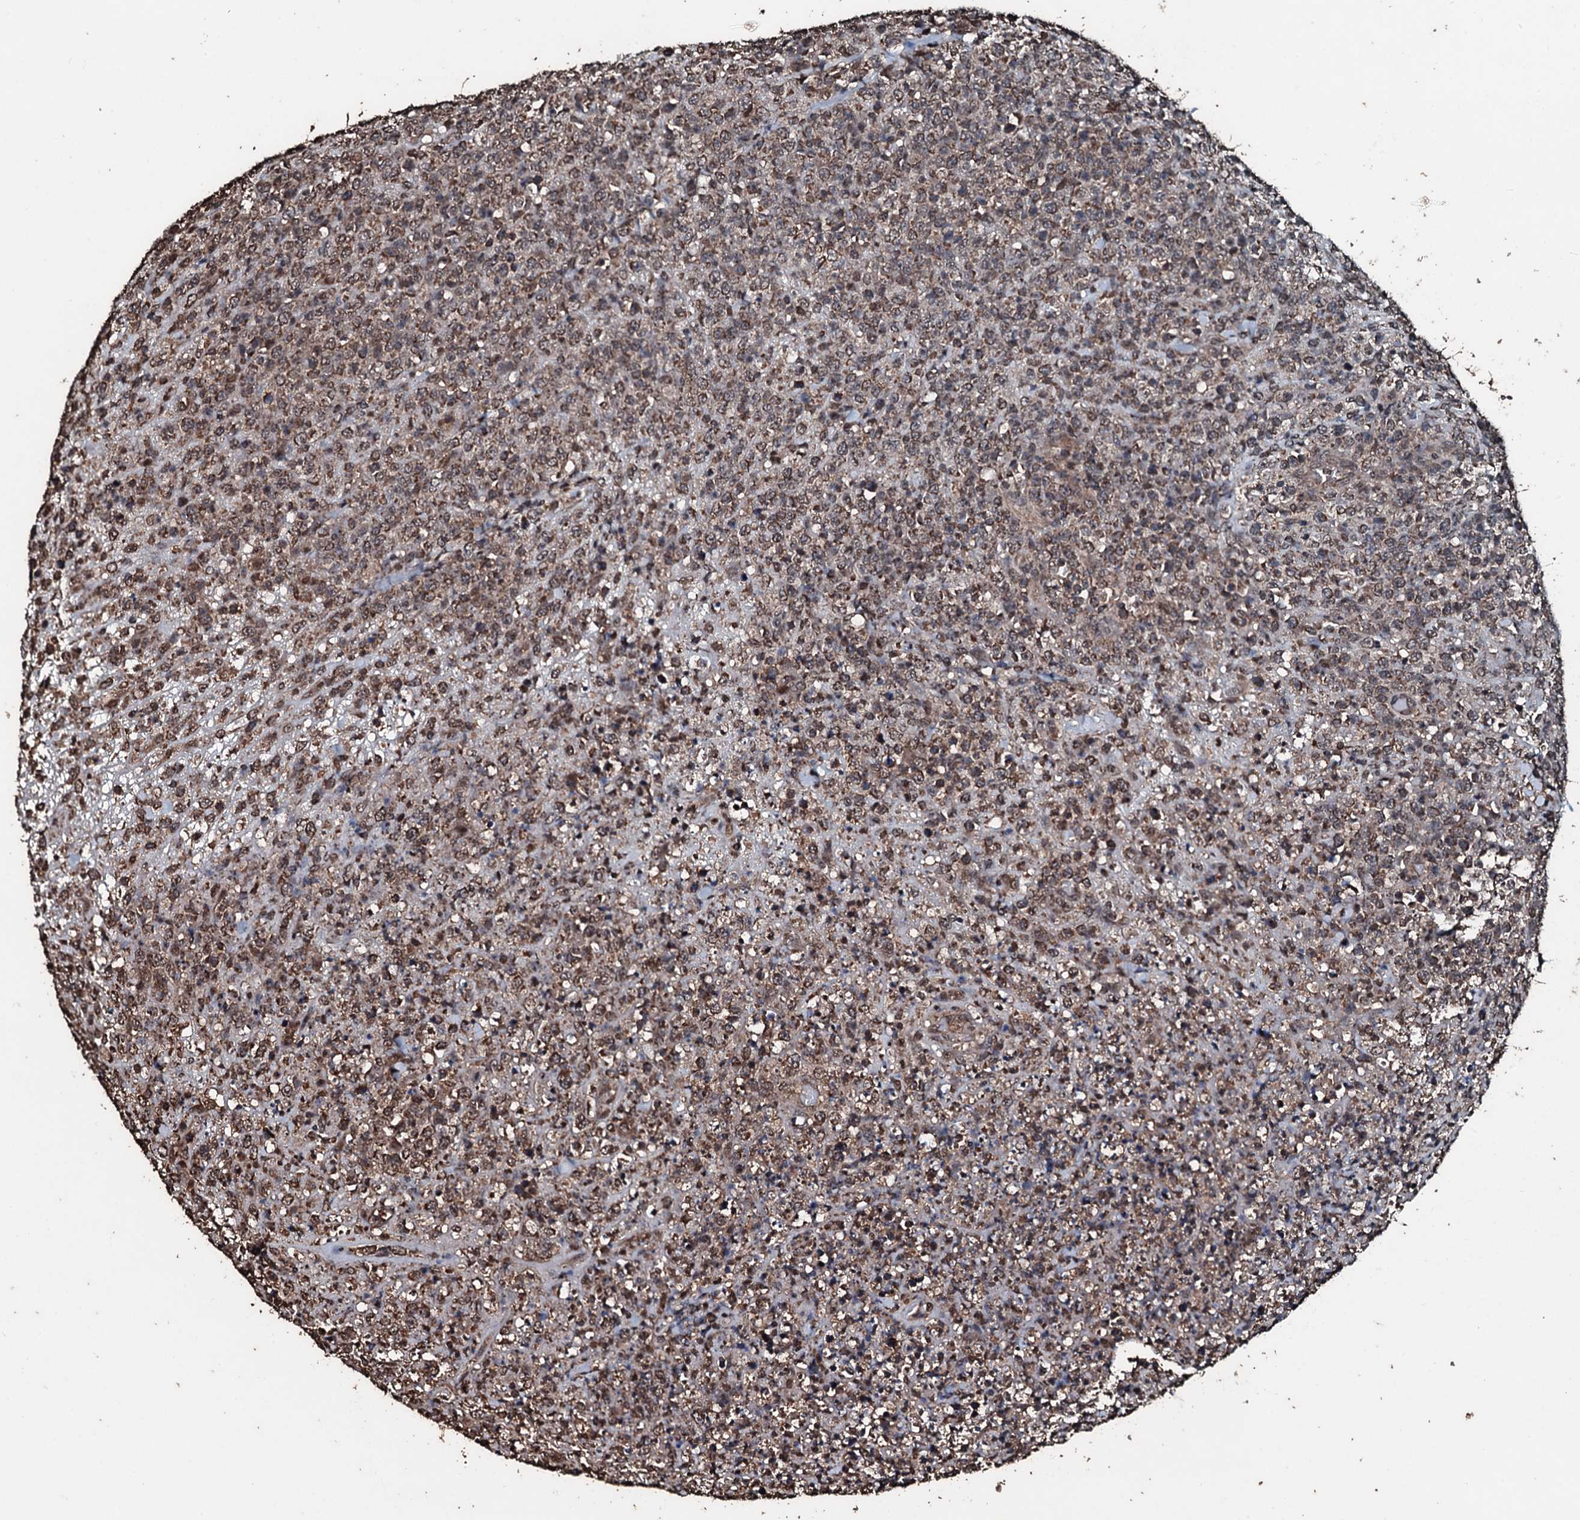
{"staining": {"intensity": "weak", "quantity": ">75%", "location": "nuclear"}, "tissue": "lymphoma", "cell_type": "Tumor cells", "image_type": "cancer", "snomed": [{"axis": "morphology", "description": "Malignant lymphoma, non-Hodgkin's type, High grade"}, {"axis": "topography", "description": "Colon"}], "caption": "Immunohistochemical staining of lymphoma exhibits low levels of weak nuclear protein staining in about >75% of tumor cells. (IHC, brightfield microscopy, high magnification).", "gene": "FAAP24", "patient": {"sex": "female", "age": 53}}